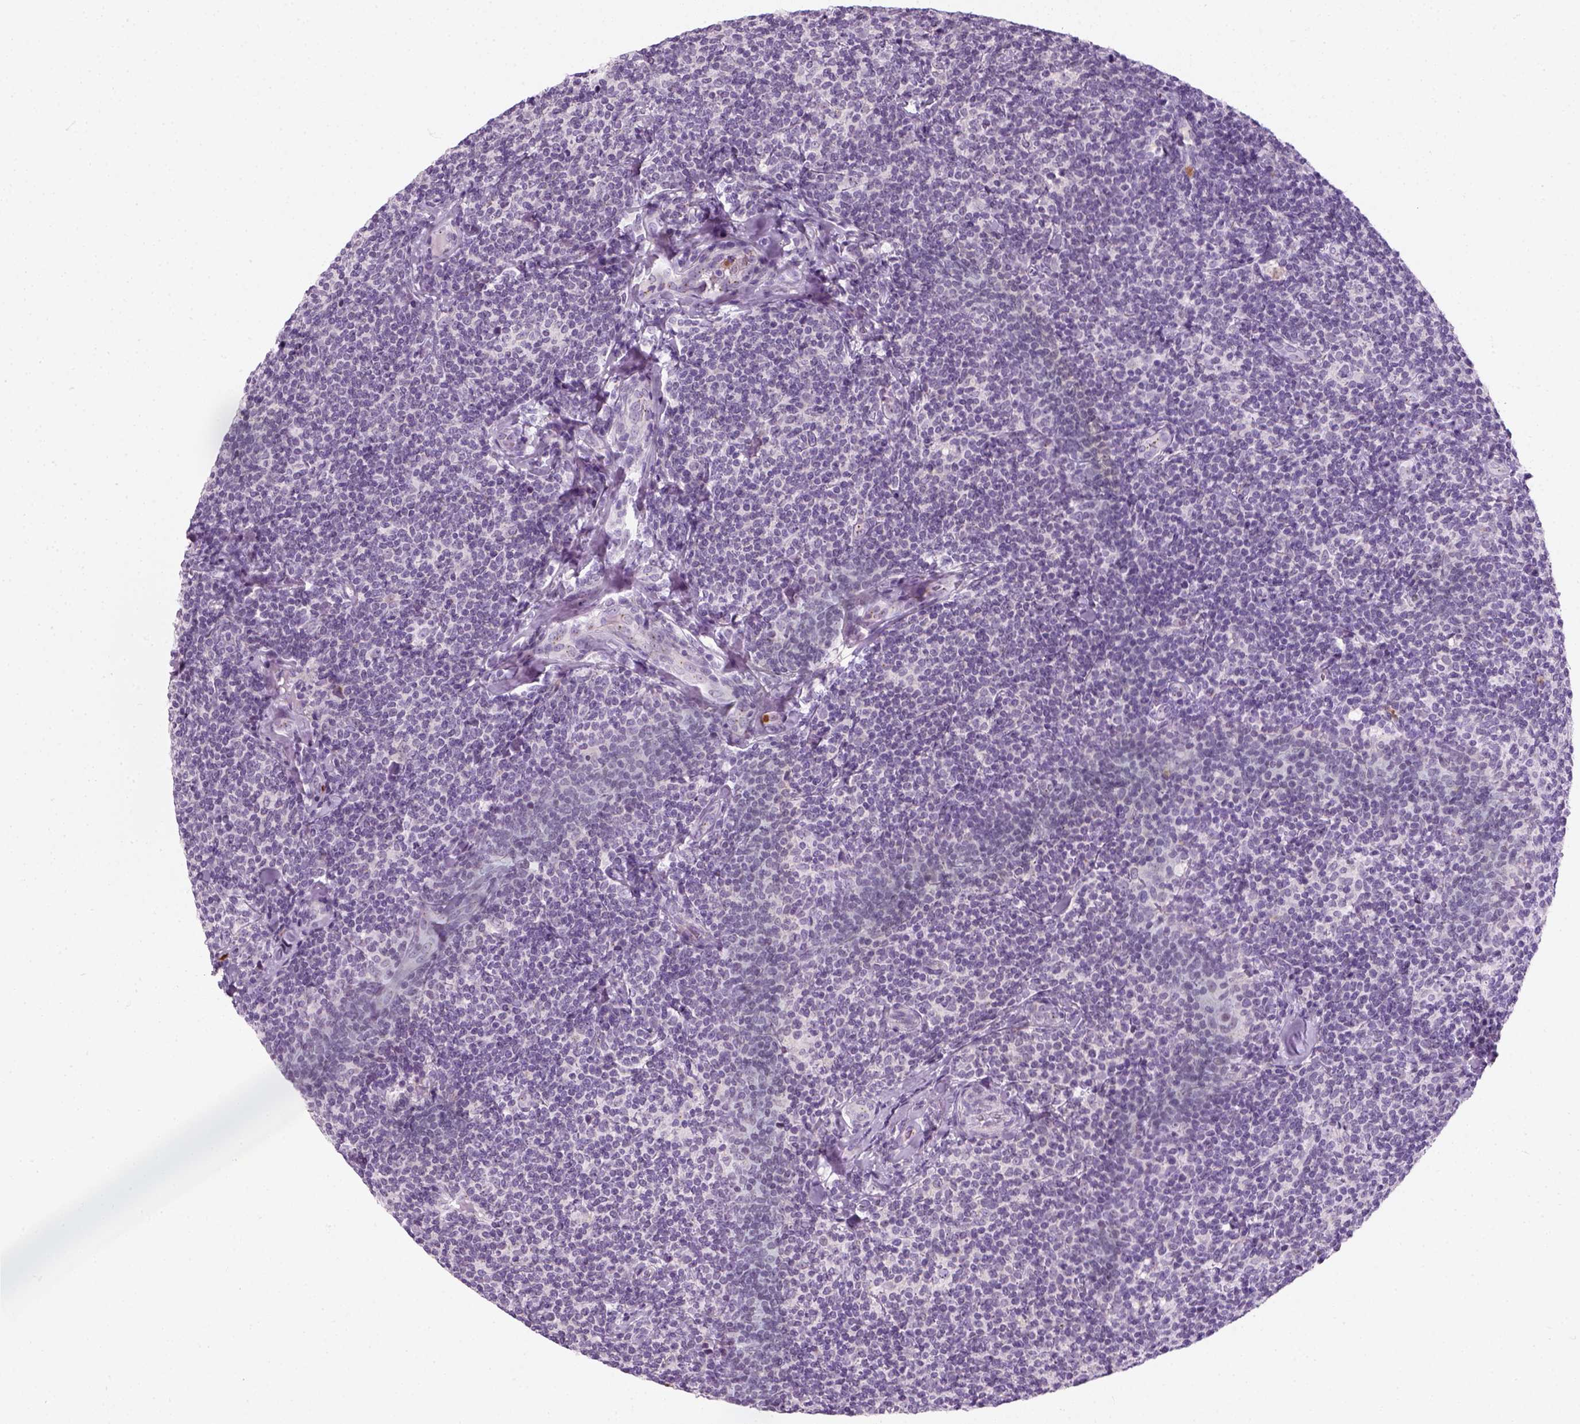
{"staining": {"intensity": "negative", "quantity": "none", "location": "none"}, "tissue": "lymphoma", "cell_type": "Tumor cells", "image_type": "cancer", "snomed": [{"axis": "morphology", "description": "Malignant lymphoma, non-Hodgkin's type, Low grade"}, {"axis": "topography", "description": "Lymph node"}], "caption": "A high-resolution histopathology image shows IHC staining of low-grade malignant lymphoma, non-Hodgkin's type, which reveals no significant expression in tumor cells. The staining is performed using DAB brown chromogen with nuclei counter-stained in using hematoxylin.", "gene": "IL4", "patient": {"sex": "female", "age": 56}}